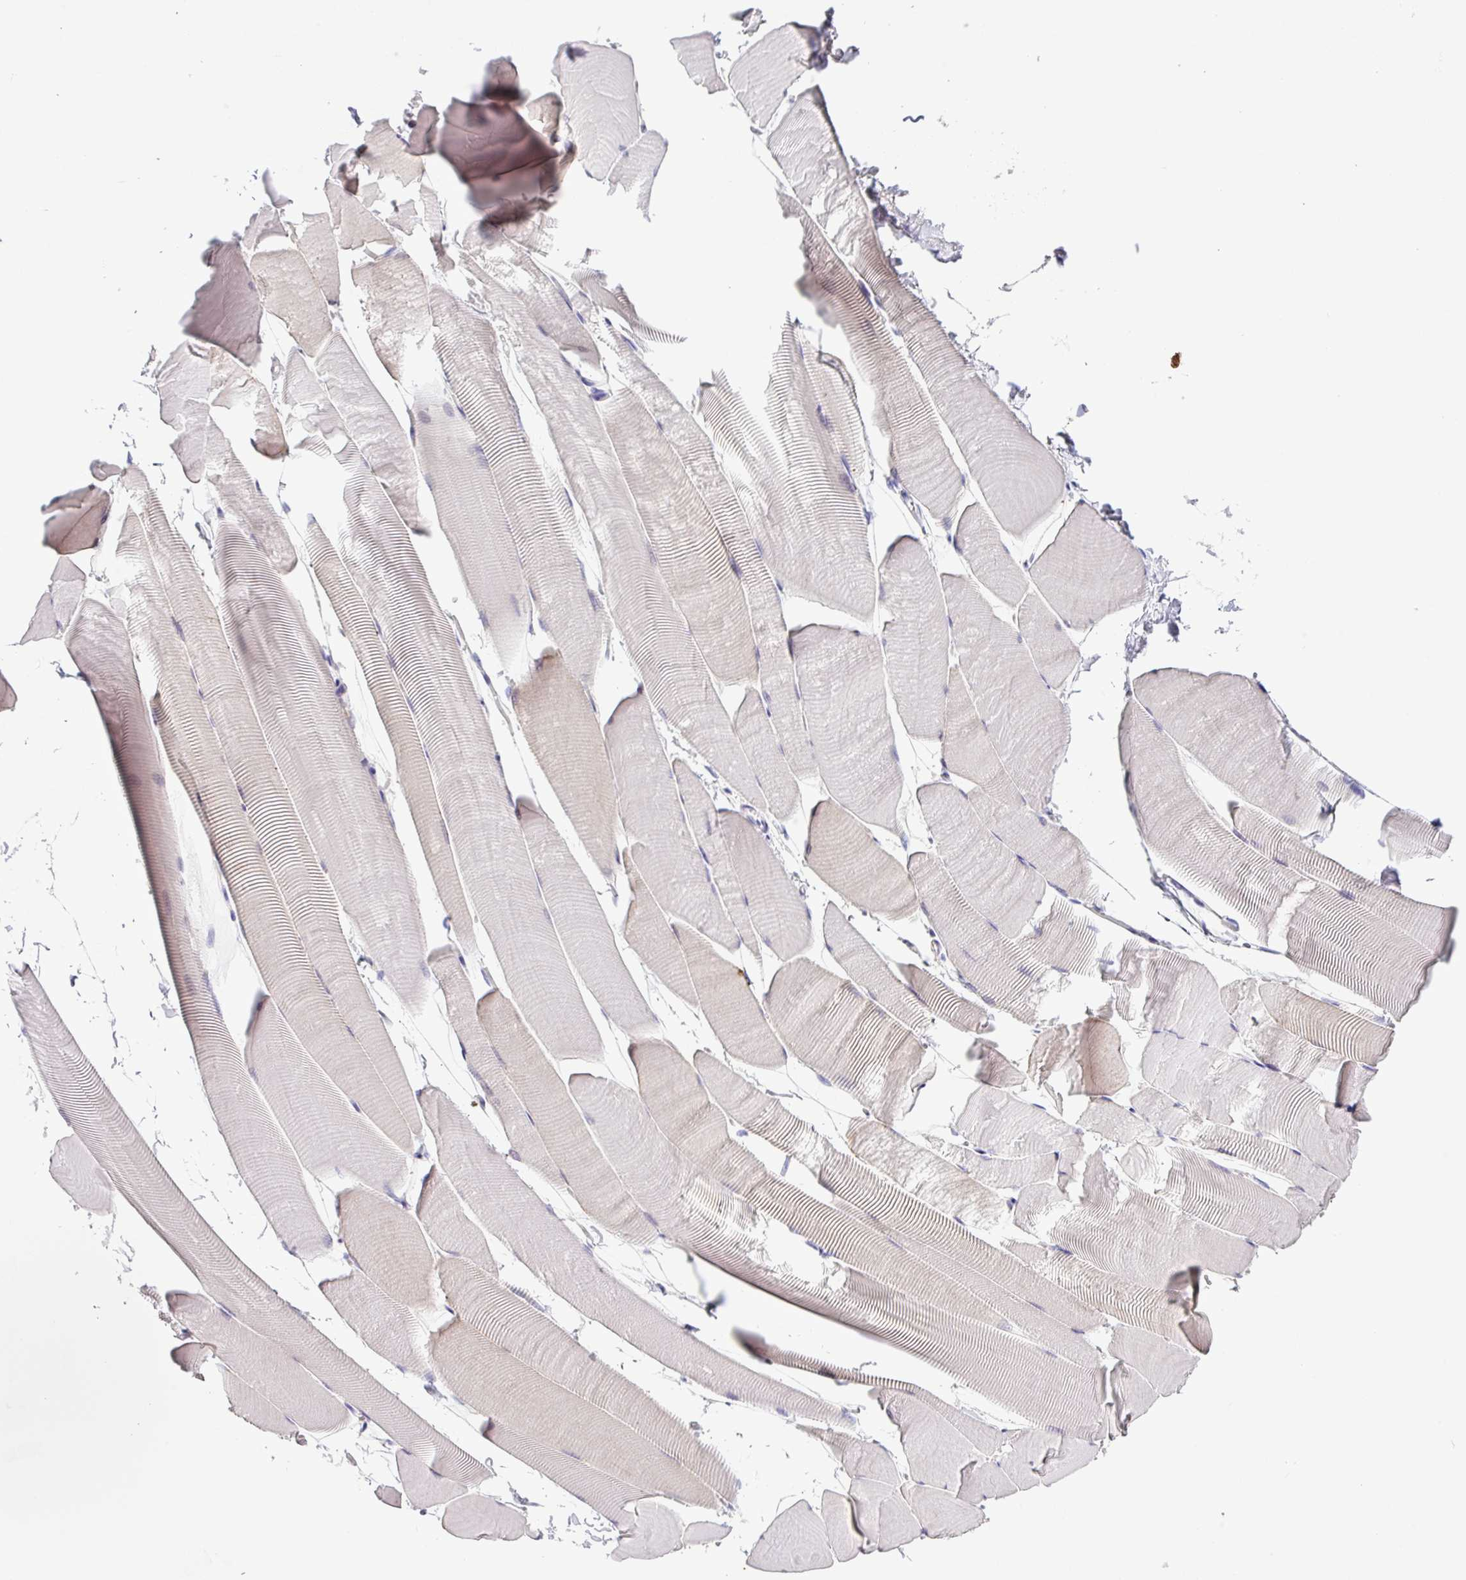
{"staining": {"intensity": "weak", "quantity": "25%-75%", "location": "cytoplasmic/membranous"}, "tissue": "skeletal muscle", "cell_type": "Myocytes", "image_type": "normal", "snomed": [{"axis": "morphology", "description": "Normal tissue, NOS"}, {"axis": "topography", "description": "Skeletal muscle"}], "caption": "The photomicrograph demonstrates immunohistochemical staining of benign skeletal muscle. There is weak cytoplasmic/membranous expression is seen in approximately 25%-75% of myocytes. Immunohistochemistry stains the protein of interest in brown and the nuclei are stained blue.", "gene": "SFTPB", "patient": {"sex": "male", "age": 25}}